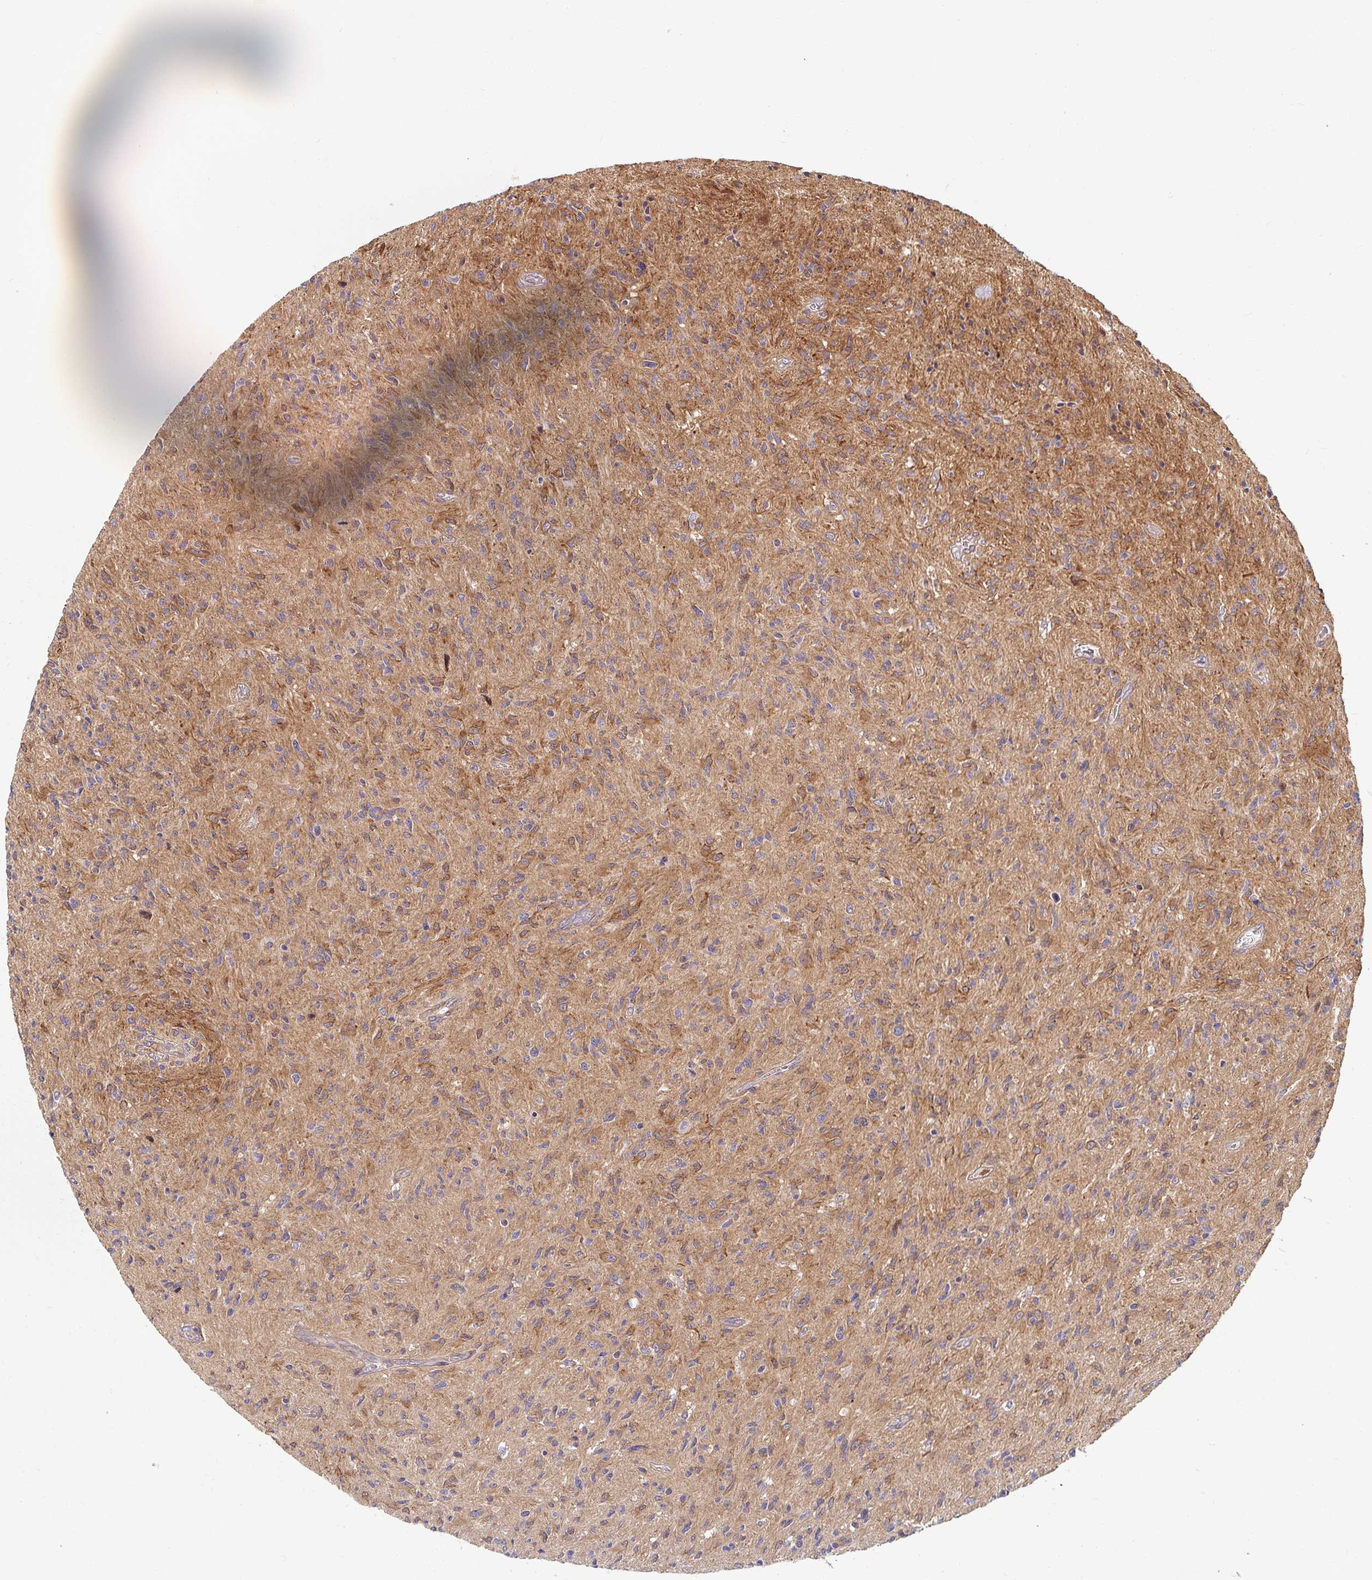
{"staining": {"intensity": "moderate", "quantity": ">75%", "location": "cytoplasmic/membranous"}, "tissue": "glioma", "cell_type": "Tumor cells", "image_type": "cancer", "snomed": [{"axis": "morphology", "description": "Glioma, malignant, High grade"}, {"axis": "topography", "description": "Brain"}], "caption": "Protein expression analysis of human high-grade glioma (malignant) reveals moderate cytoplasmic/membranous staining in approximately >75% of tumor cells.", "gene": "BTF3", "patient": {"sex": "male", "age": 54}}